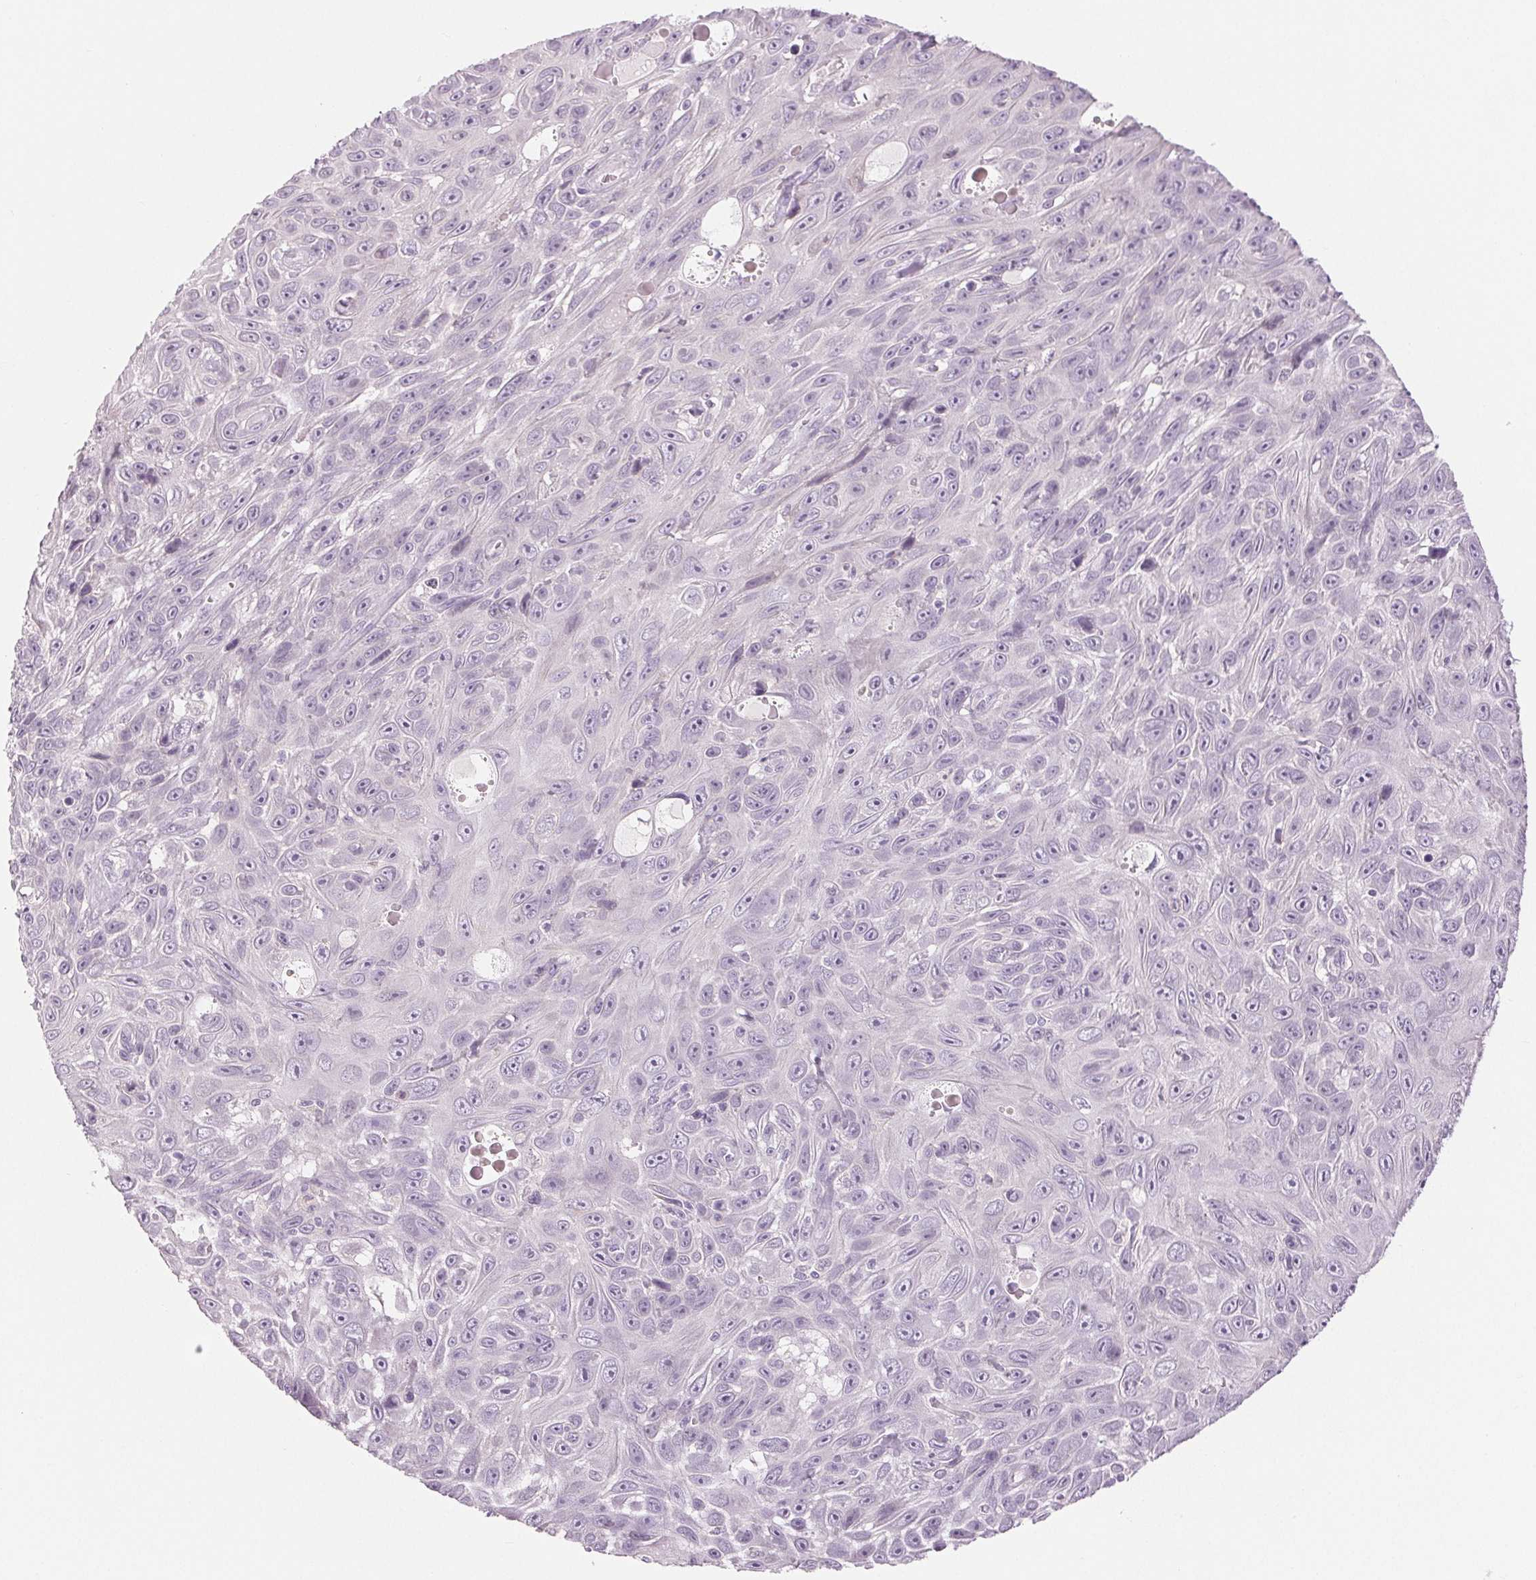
{"staining": {"intensity": "negative", "quantity": "none", "location": "none"}, "tissue": "skin cancer", "cell_type": "Tumor cells", "image_type": "cancer", "snomed": [{"axis": "morphology", "description": "Squamous cell carcinoma, NOS"}, {"axis": "topography", "description": "Skin"}], "caption": "A histopathology image of skin squamous cell carcinoma stained for a protein displays no brown staining in tumor cells.", "gene": "EHHADH", "patient": {"sex": "male", "age": 82}}